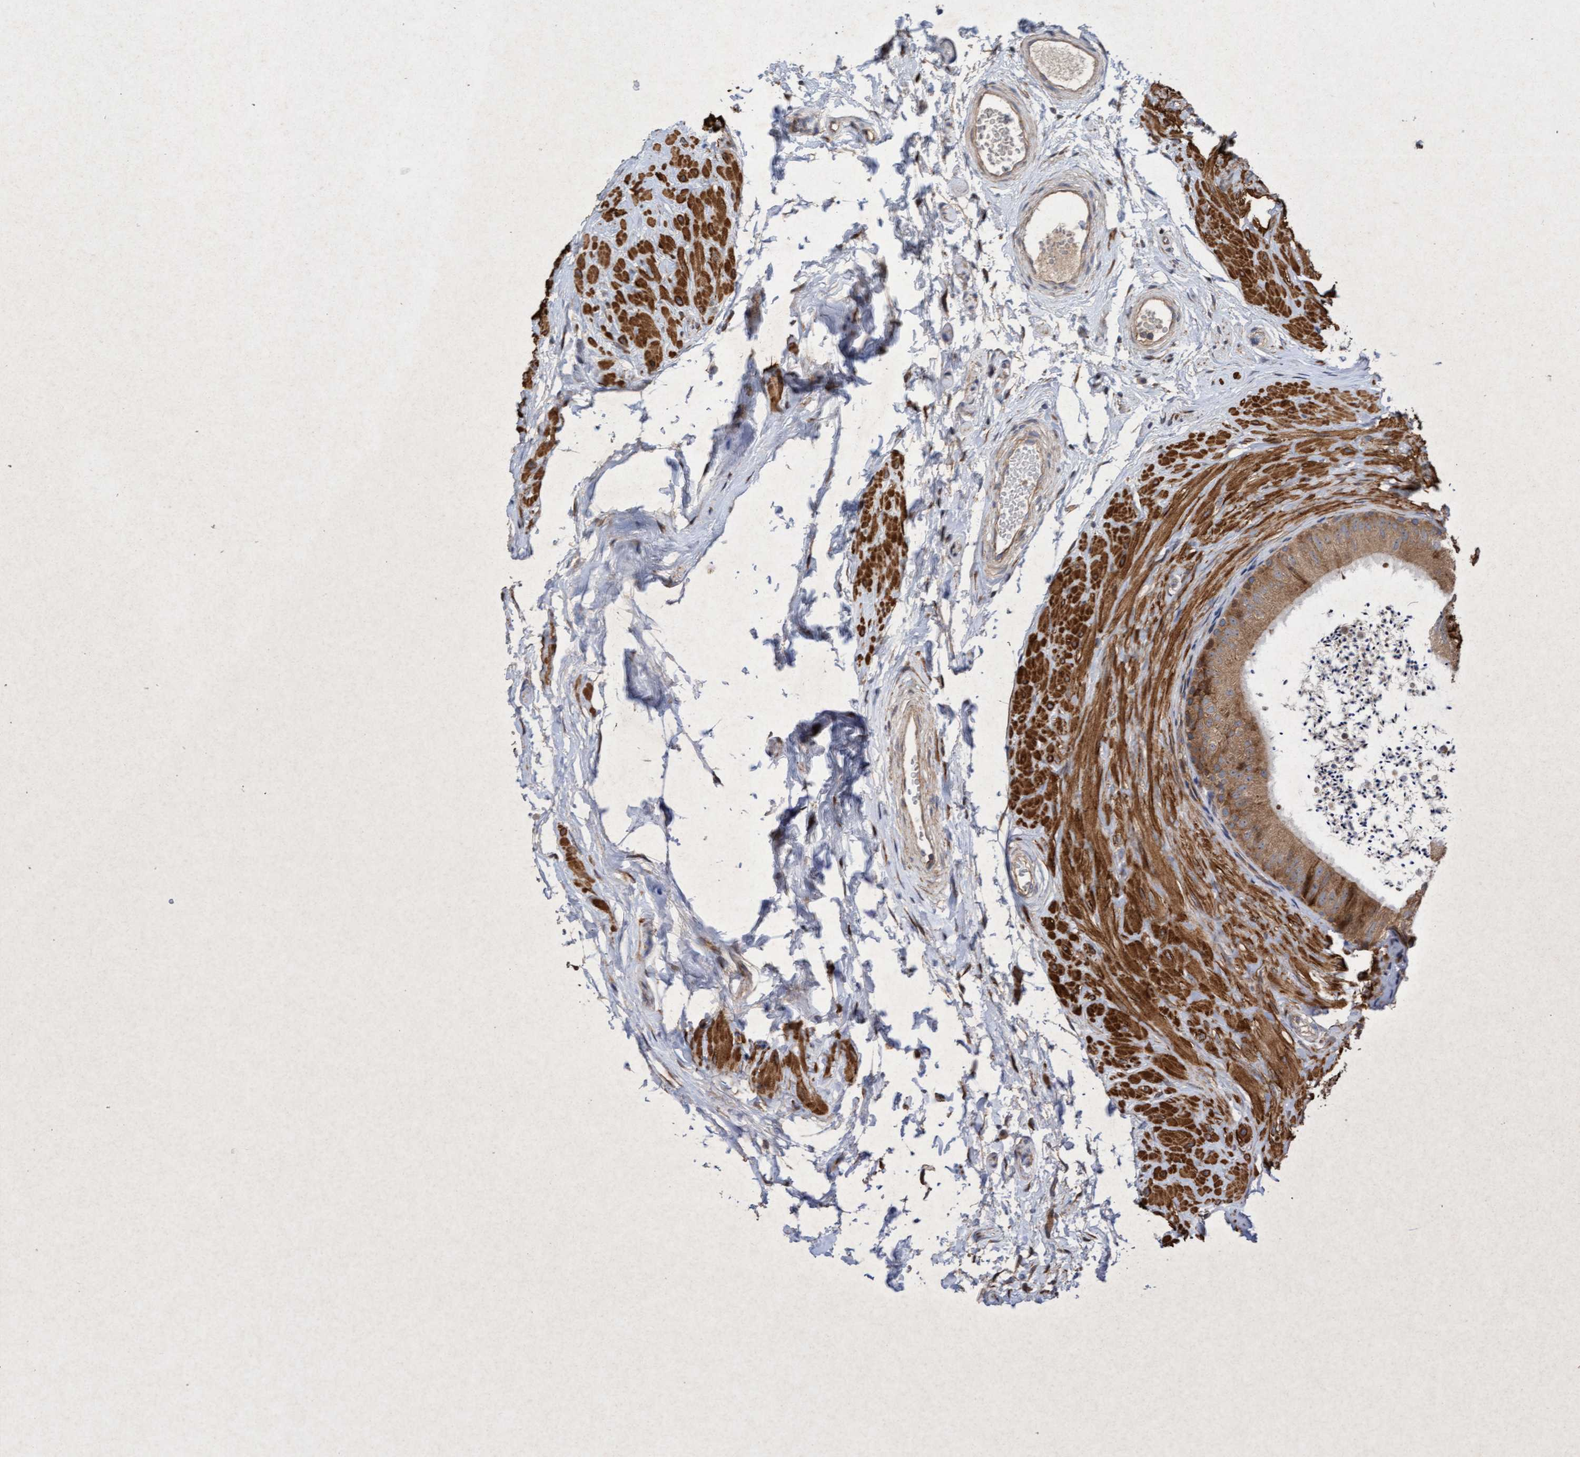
{"staining": {"intensity": "moderate", "quantity": ">75%", "location": "cytoplasmic/membranous"}, "tissue": "epididymis", "cell_type": "Glandular cells", "image_type": "normal", "snomed": [{"axis": "morphology", "description": "Normal tissue, NOS"}, {"axis": "topography", "description": "Epididymis"}], "caption": "Protein expression analysis of normal epididymis shows moderate cytoplasmic/membranous expression in approximately >75% of glandular cells. (DAB (3,3'-diaminobenzidine) = brown stain, brightfield microscopy at high magnification).", "gene": "ELP5", "patient": {"sex": "male", "age": 56}}